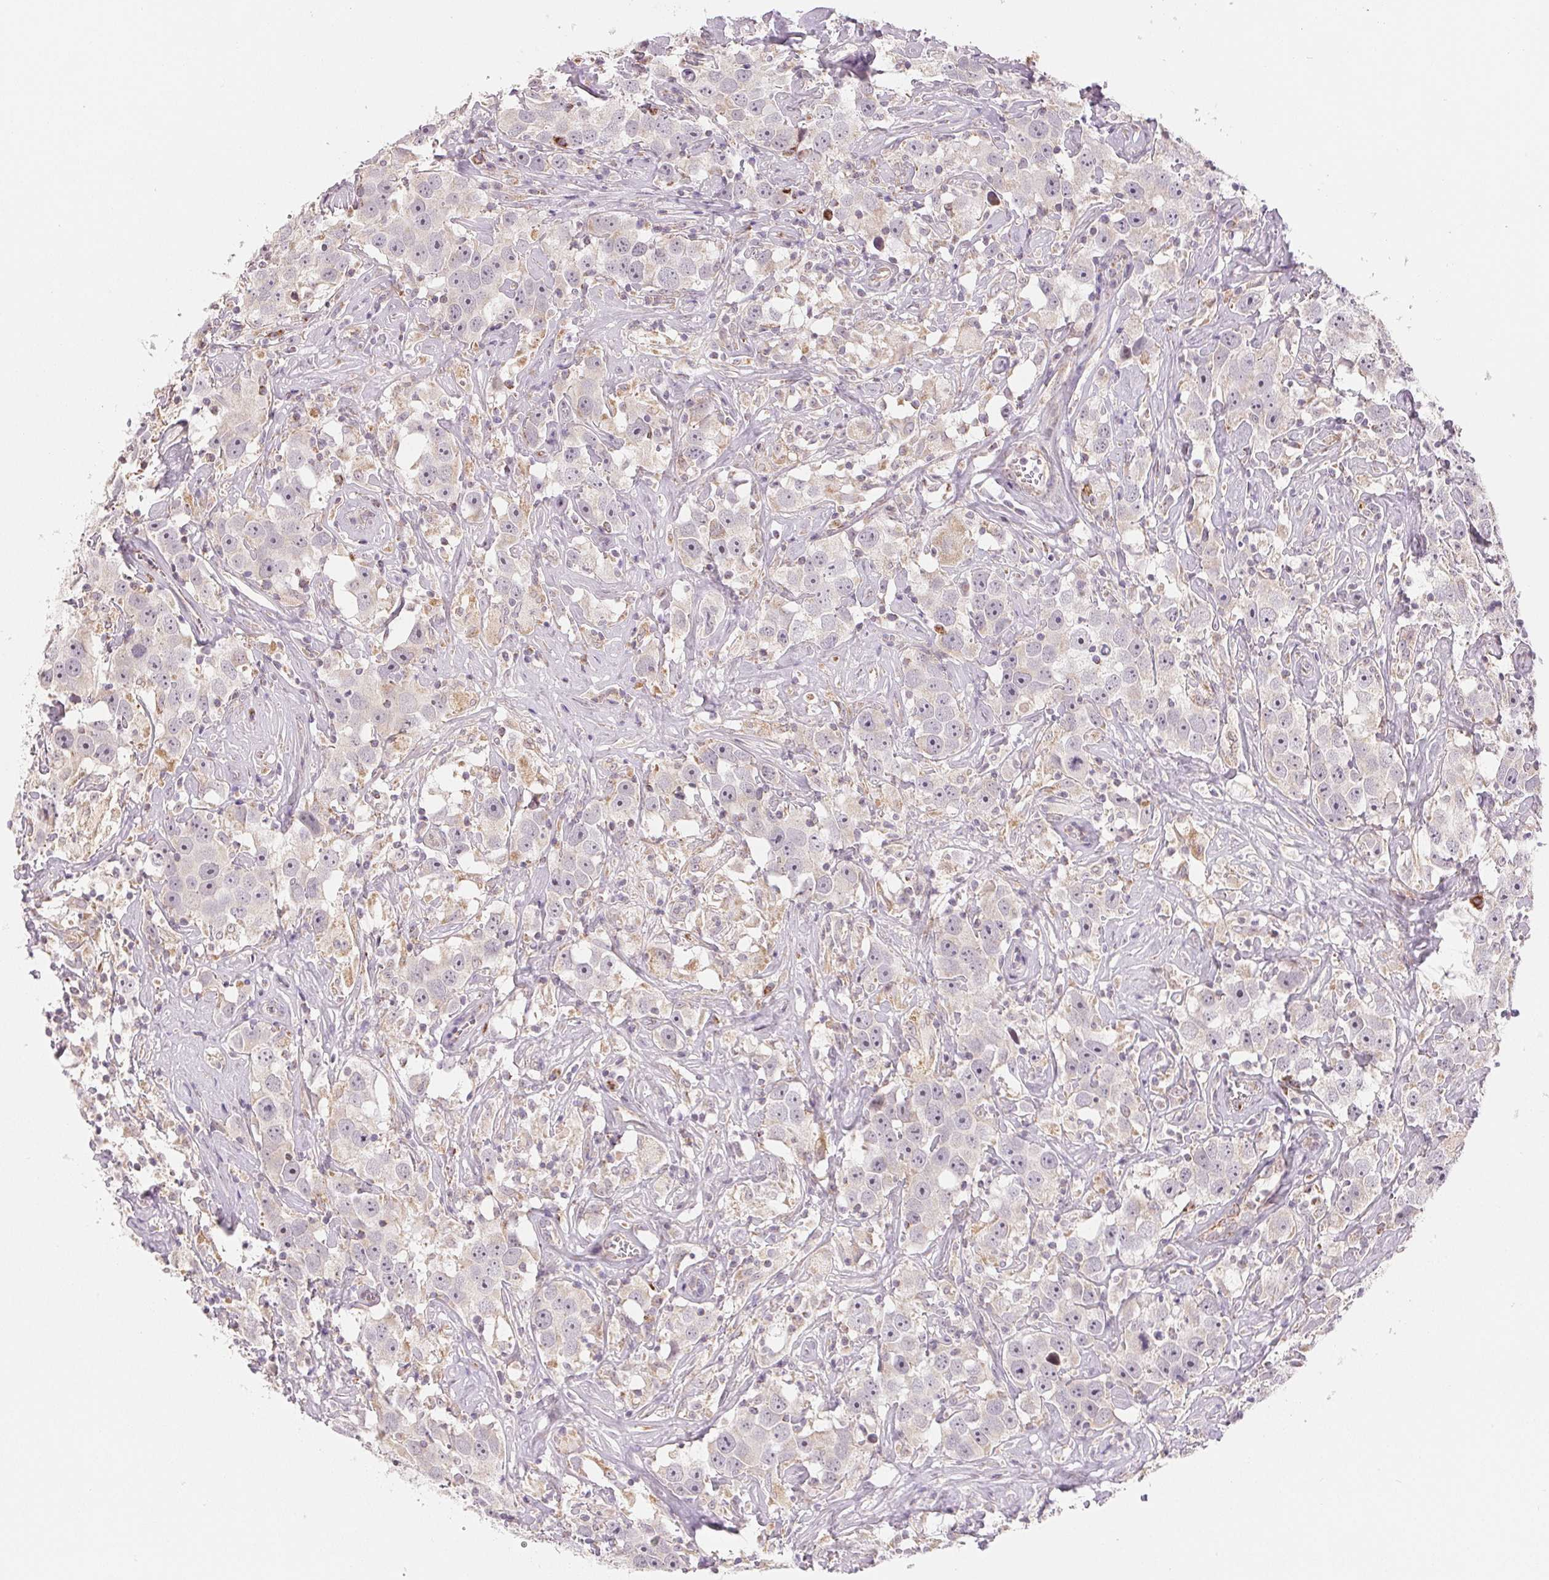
{"staining": {"intensity": "negative", "quantity": "none", "location": "none"}, "tissue": "testis cancer", "cell_type": "Tumor cells", "image_type": "cancer", "snomed": [{"axis": "morphology", "description": "Seminoma, NOS"}, {"axis": "topography", "description": "Testis"}], "caption": "Tumor cells are negative for protein expression in human testis seminoma. (DAB IHC with hematoxylin counter stain).", "gene": "HINT2", "patient": {"sex": "male", "age": 49}}